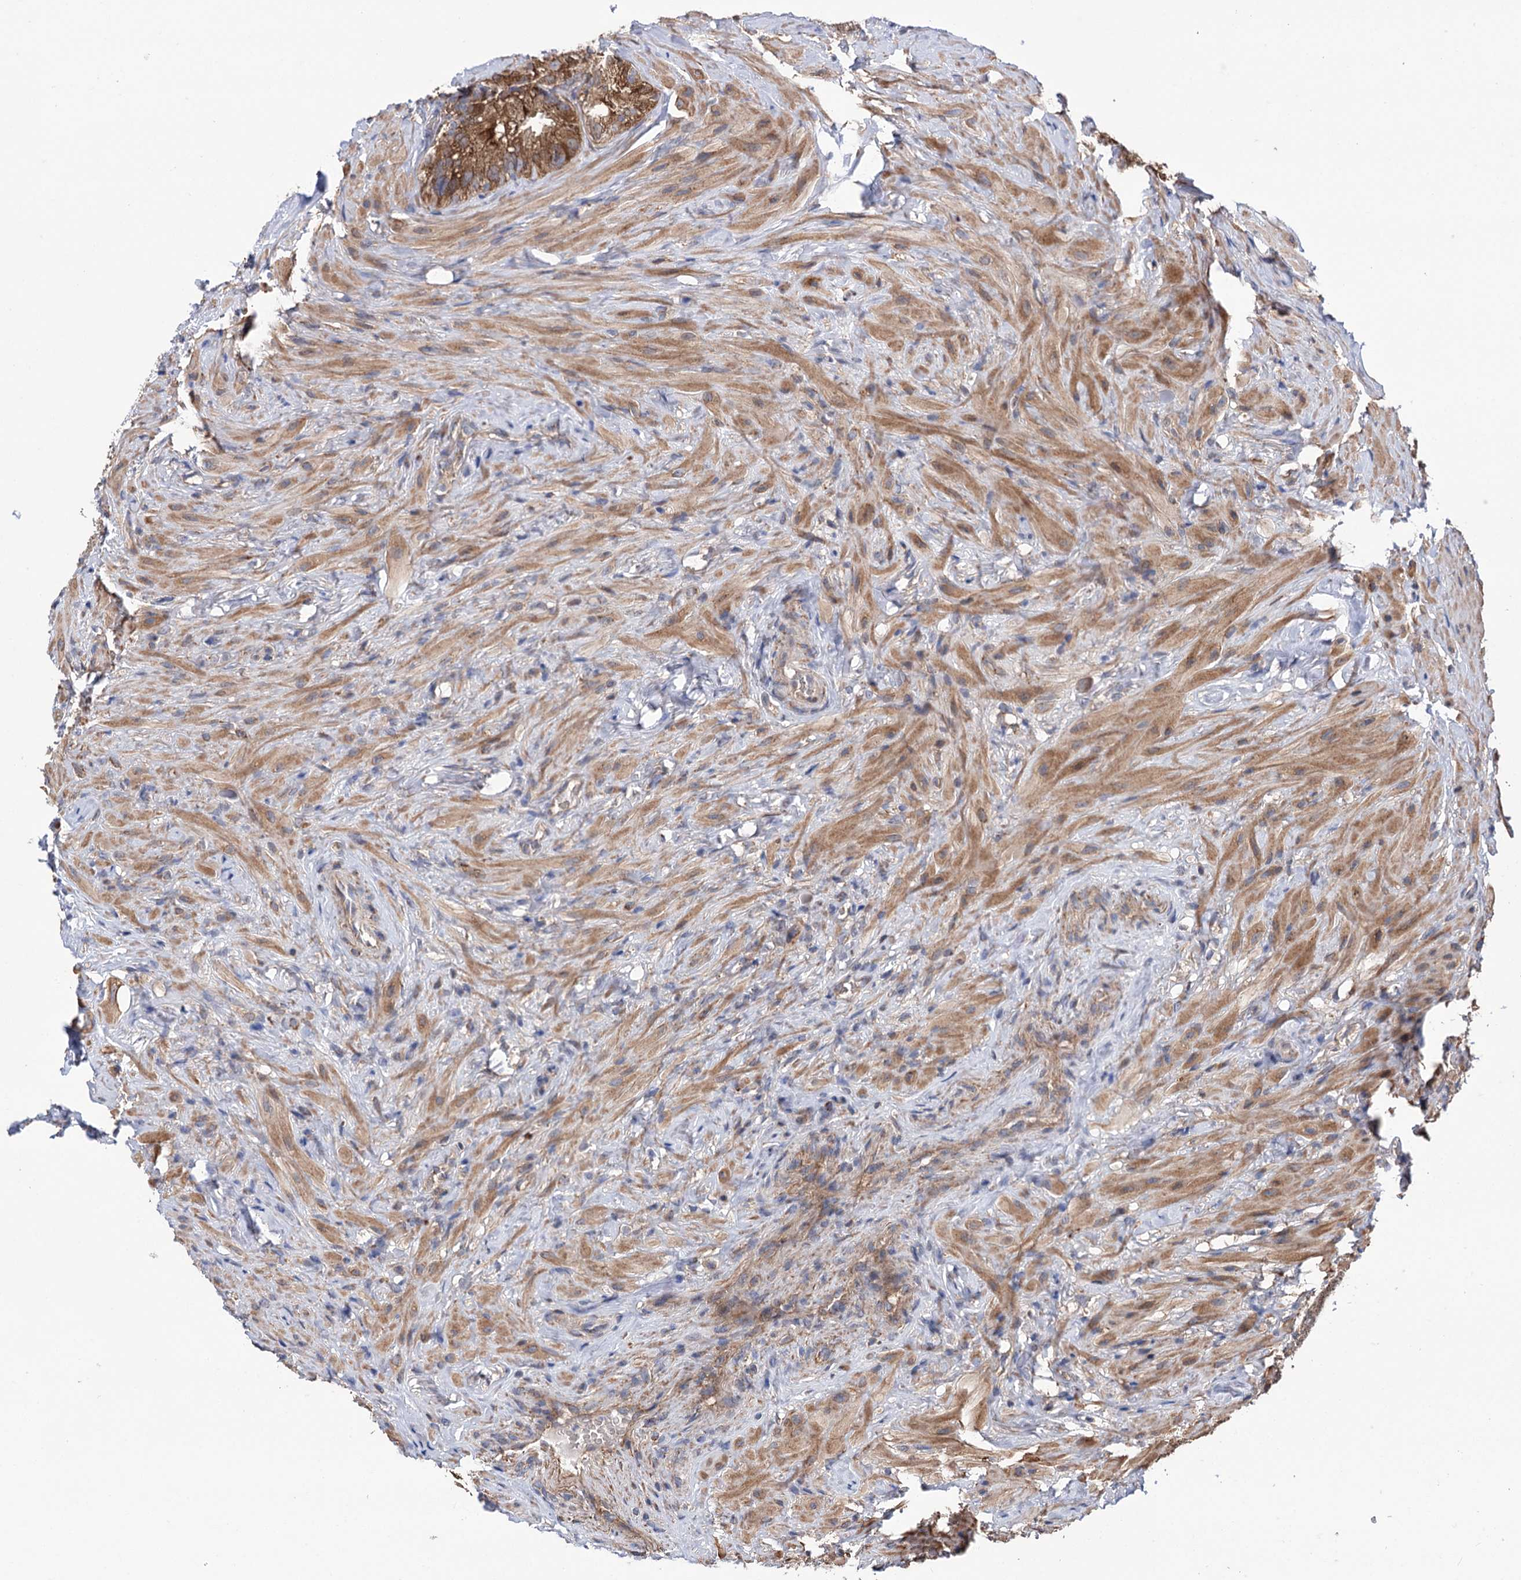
{"staining": {"intensity": "strong", "quantity": ">75%", "location": "cytoplasmic/membranous"}, "tissue": "seminal vesicle", "cell_type": "Glandular cells", "image_type": "normal", "snomed": [{"axis": "morphology", "description": "Normal tissue, NOS"}, {"axis": "topography", "description": "Seminal veicle"}], "caption": "This is an image of immunohistochemistry (IHC) staining of normal seminal vesicle, which shows strong staining in the cytoplasmic/membranous of glandular cells.", "gene": "SUCLA2", "patient": {"sex": "male", "age": 60}}